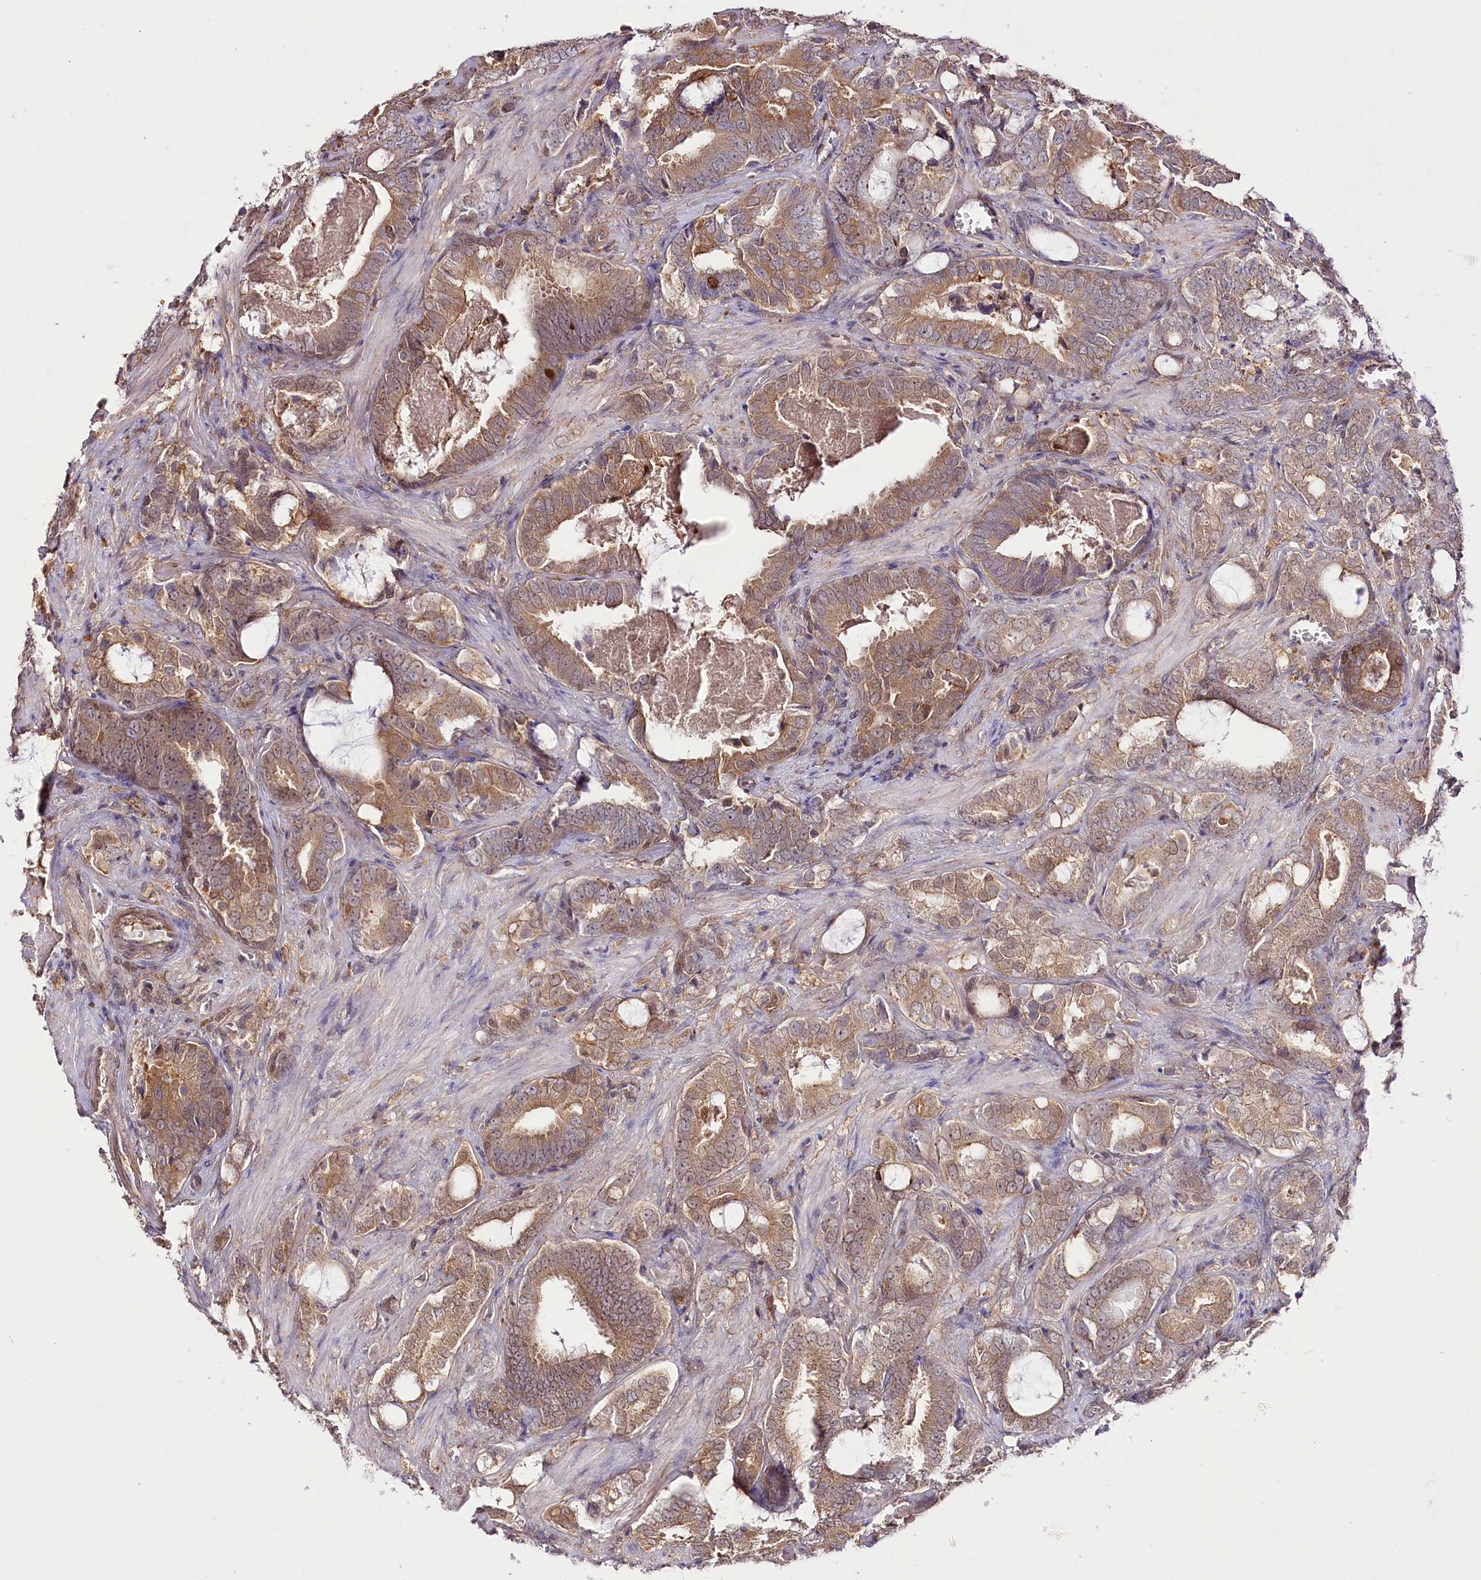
{"staining": {"intensity": "moderate", "quantity": ">75%", "location": "cytoplasmic/membranous"}, "tissue": "prostate cancer", "cell_type": "Tumor cells", "image_type": "cancer", "snomed": [{"axis": "morphology", "description": "Adenocarcinoma, High grade"}, {"axis": "topography", "description": "Prostate and seminal vesicle, NOS"}], "caption": "A medium amount of moderate cytoplasmic/membranous expression is seen in about >75% of tumor cells in prostate cancer (high-grade adenocarcinoma) tissue.", "gene": "UGP2", "patient": {"sex": "male", "age": 67}}